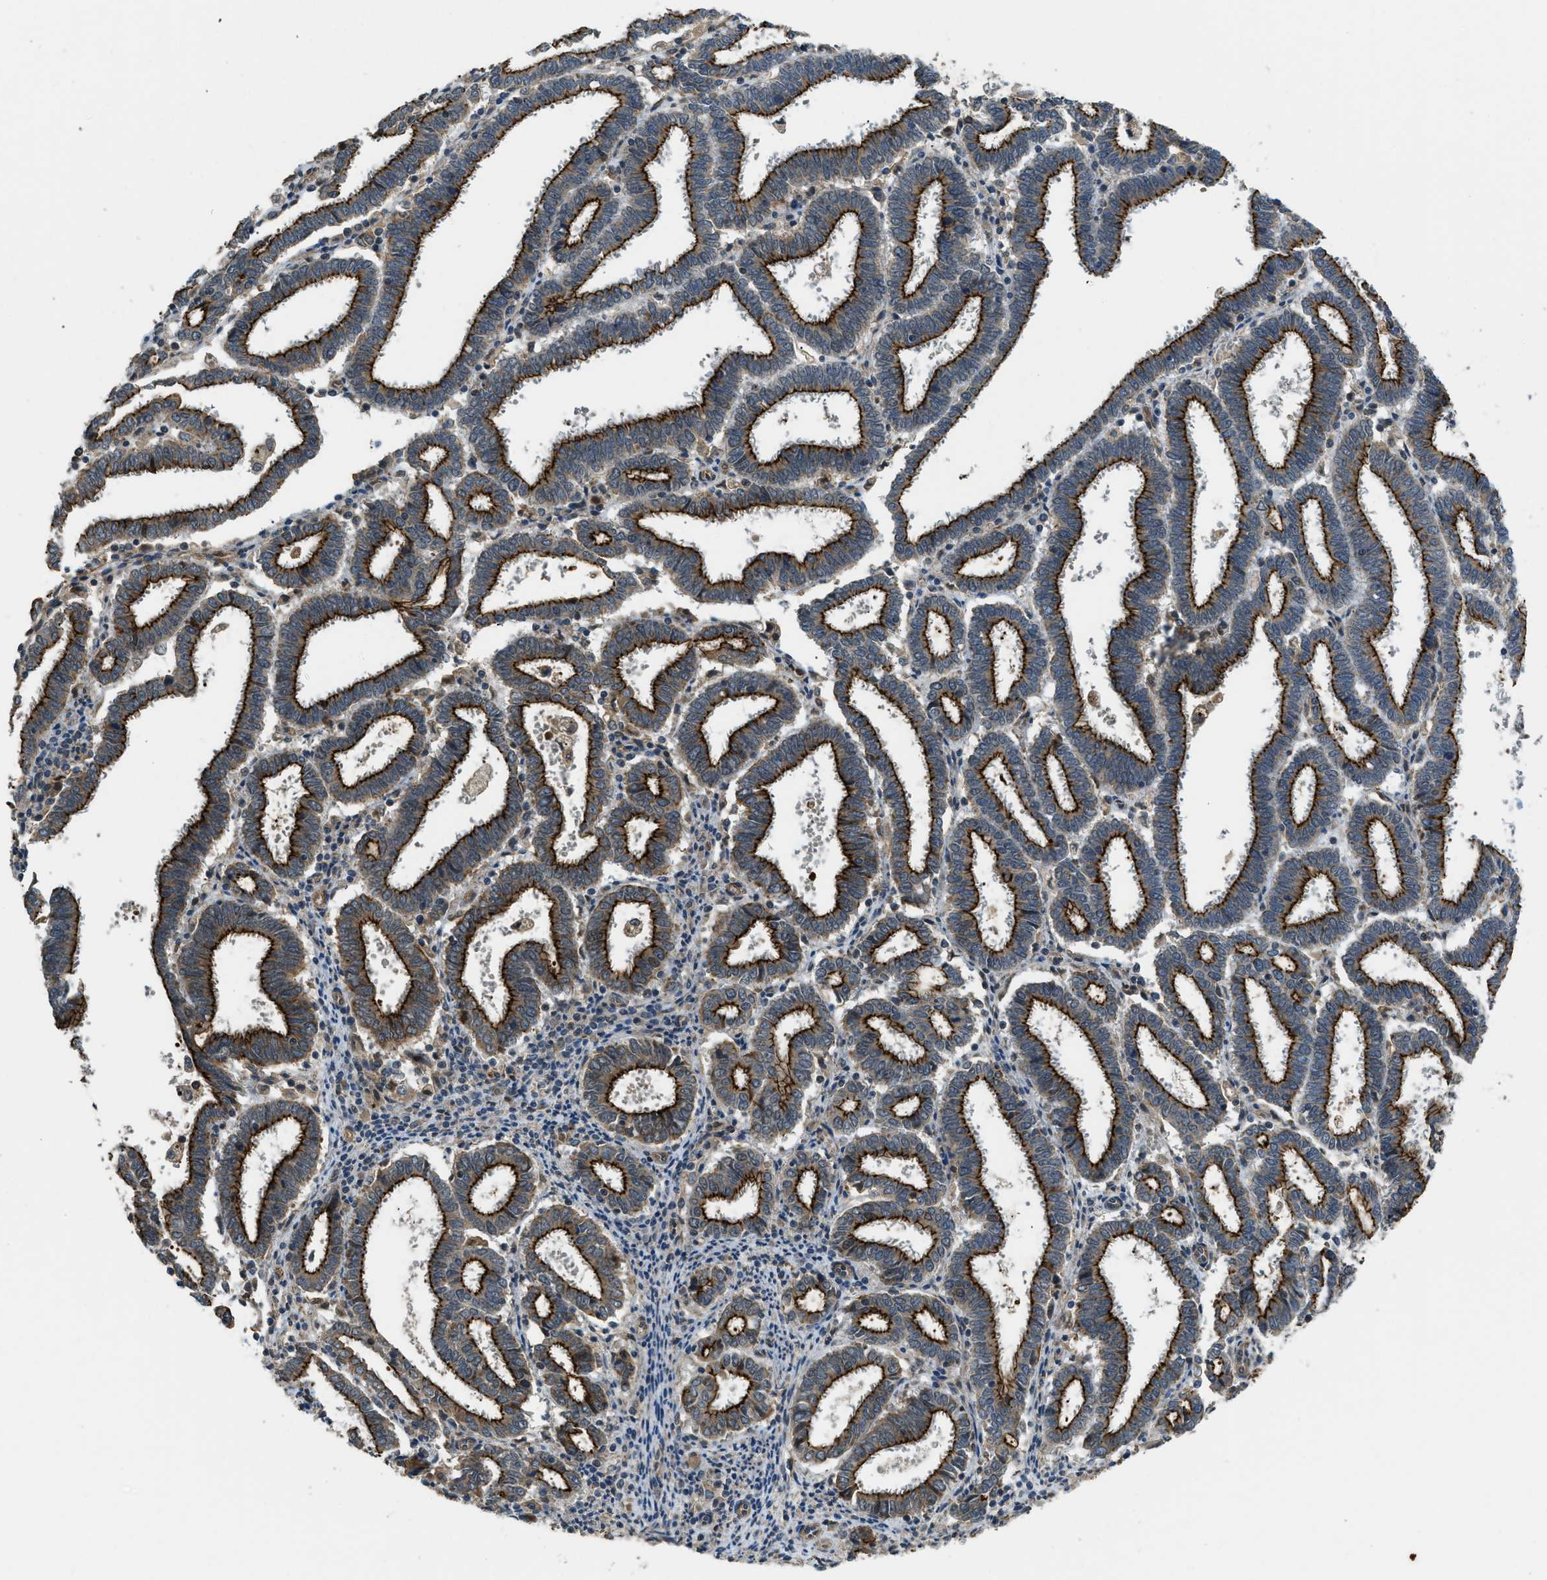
{"staining": {"intensity": "strong", "quantity": ">75%", "location": "cytoplasmic/membranous"}, "tissue": "endometrial cancer", "cell_type": "Tumor cells", "image_type": "cancer", "snomed": [{"axis": "morphology", "description": "Adenocarcinoma, NOS"}, {"axis": "topography", "description": "Uterus"}], "caption": "Protein expression analysis of adenocarcinoma (endometrial) exhibits strong cytoplasmic/membranous expression in about >75% of tumor cells.", "gene": "CGN", "patient": {"sex": "female", "age": 83}}